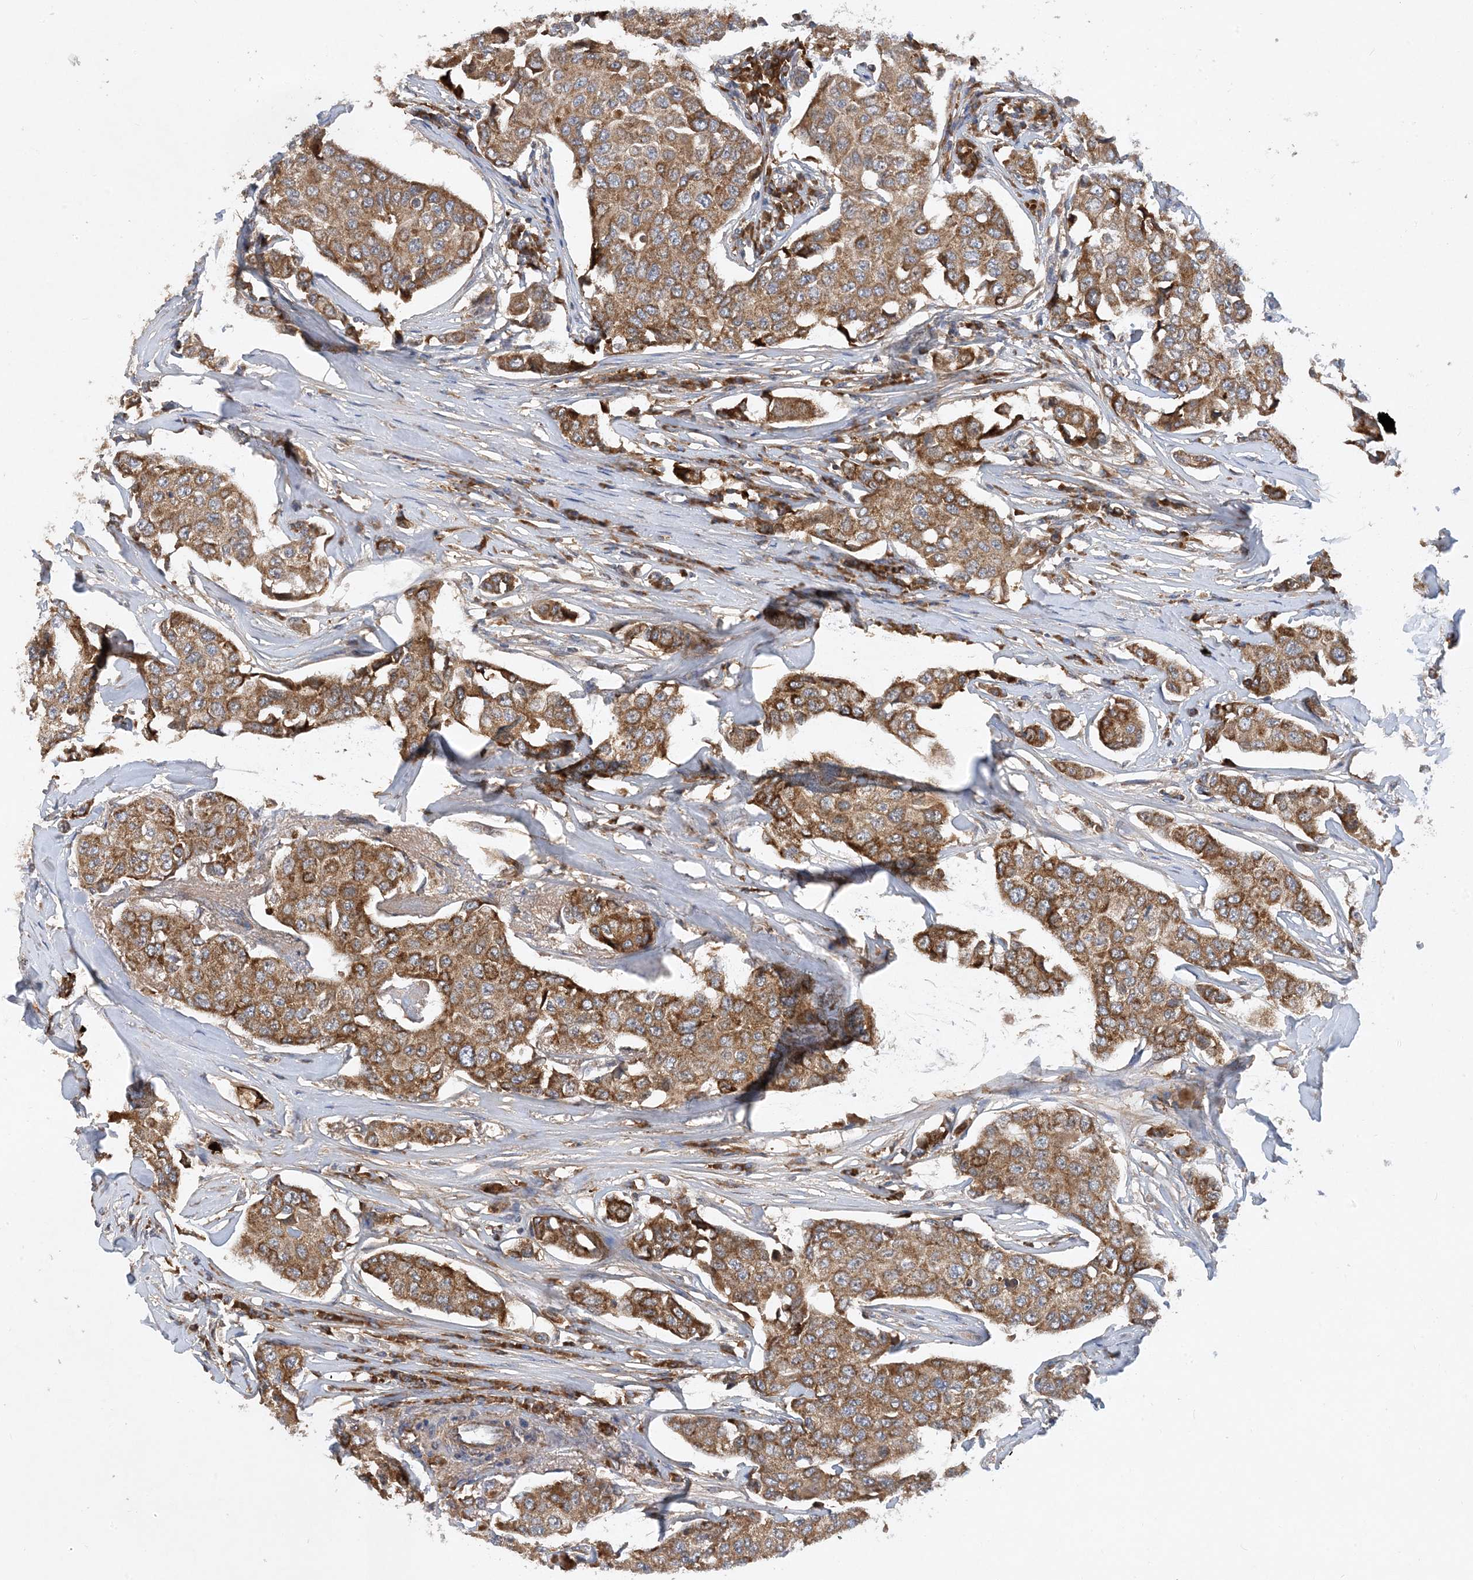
{"staining": {"intensity": "moderate", "quantity": ">75%", "location": "cytoplasmic/membranous"}, "tissue": "breast cancer", "cell_type": "Tumor cells", "image_type": "cancer", "snomed": [{"axis": "morphology", "description": "Duct carcinoma"}, {"axis": "topography", "description": "Breast"}], "caption": "Protein expression analysis of breast cancer shows moderate cytoplasmic/membranous staining in approximately >75% of tumor cells.", "gene": "STK19", "patient": {"sex": "female", "age": 80}}